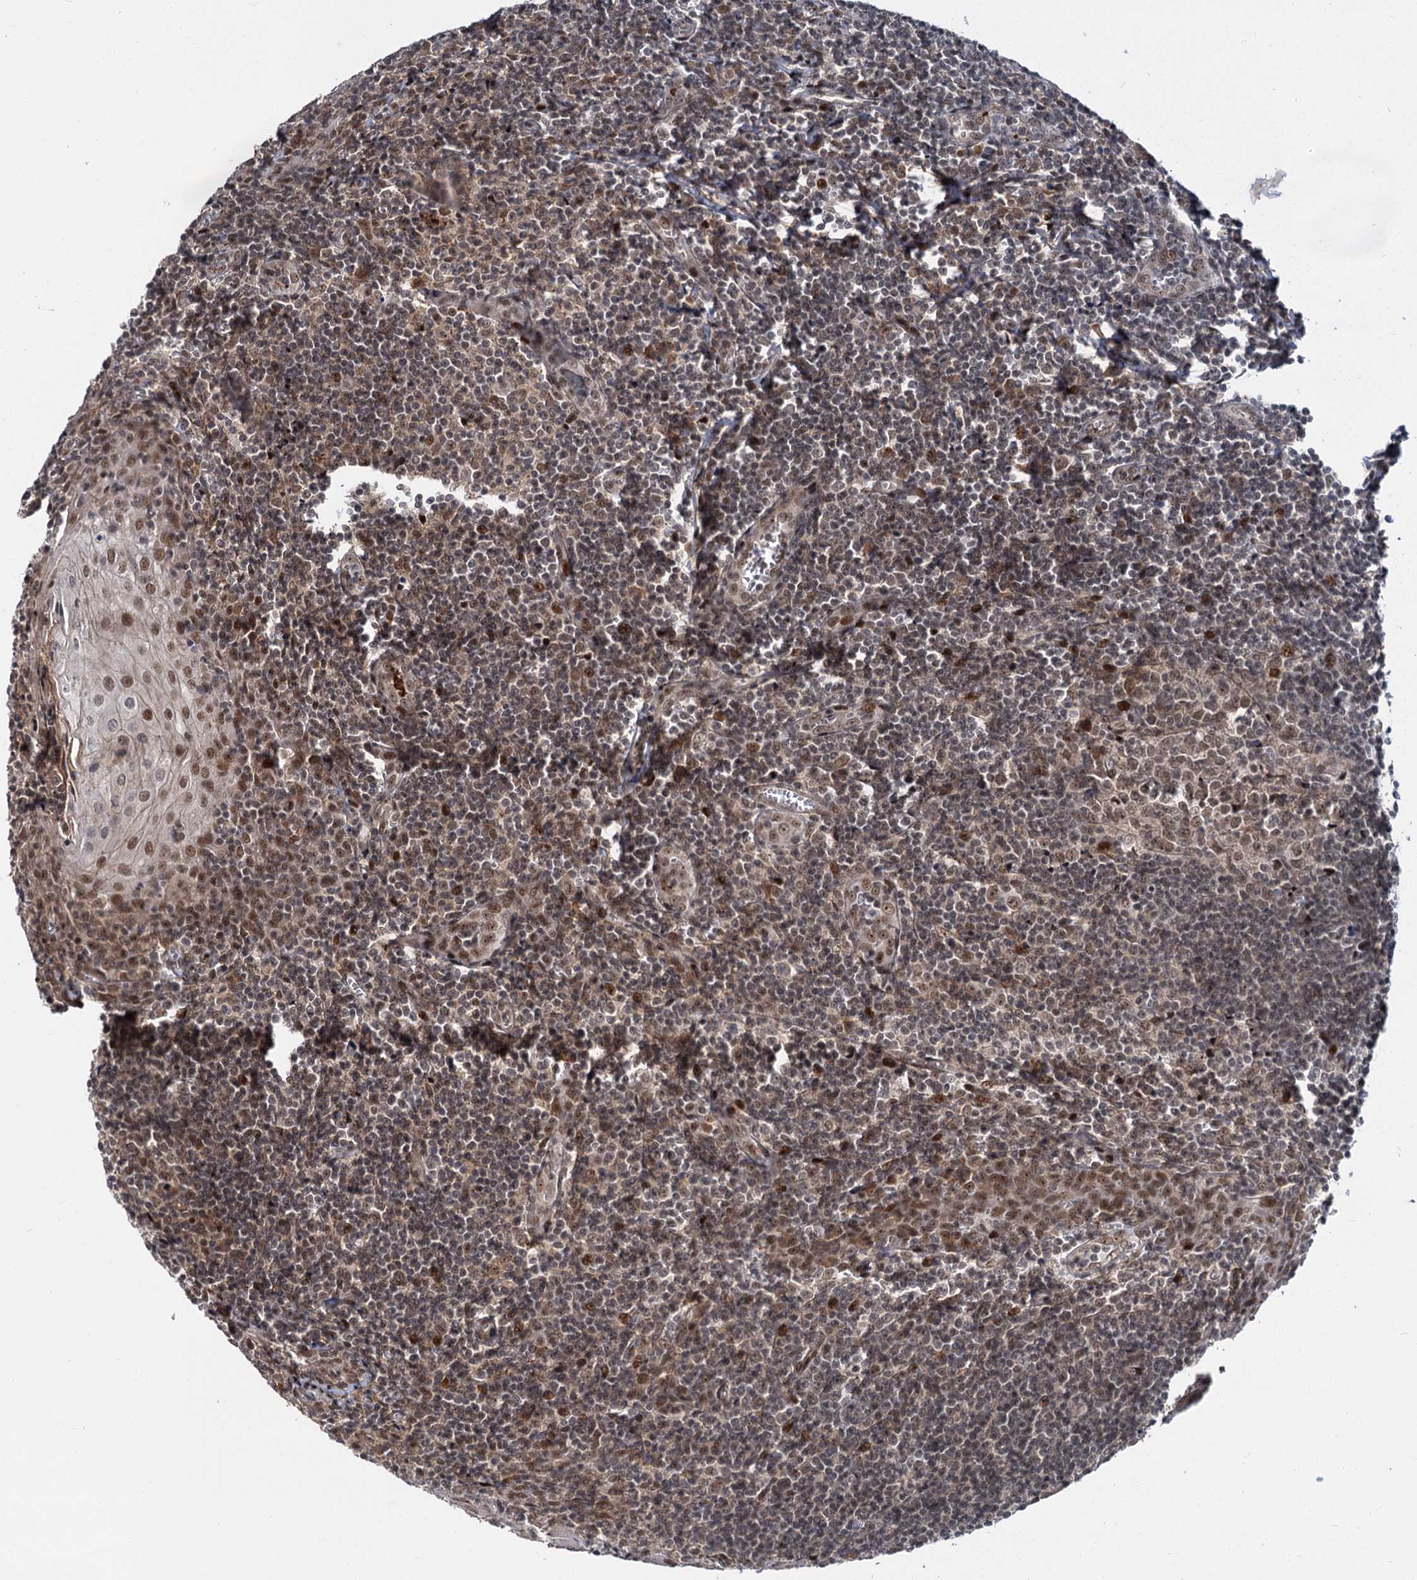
{"staining": {"intensity": "weak", "quantity": "<25%", "location": "nuclear"}, "tissue": "tonsil", "cell_type": "Germinal center cells", "image_type": "normal", "snomed": [{"axis": "morphology", "description": "Normal tissue, NOS"}, {"axis": "topography", "description": "Tonsil"}], "caption": "DAB (3,3'-diaminobenzidine) immunohistochemical staining of unremarkable human tonsil exhibits no significant expression in germinal center cells.", "gene": "MBD6", "patient": {"sex": "male", "age": 27}}